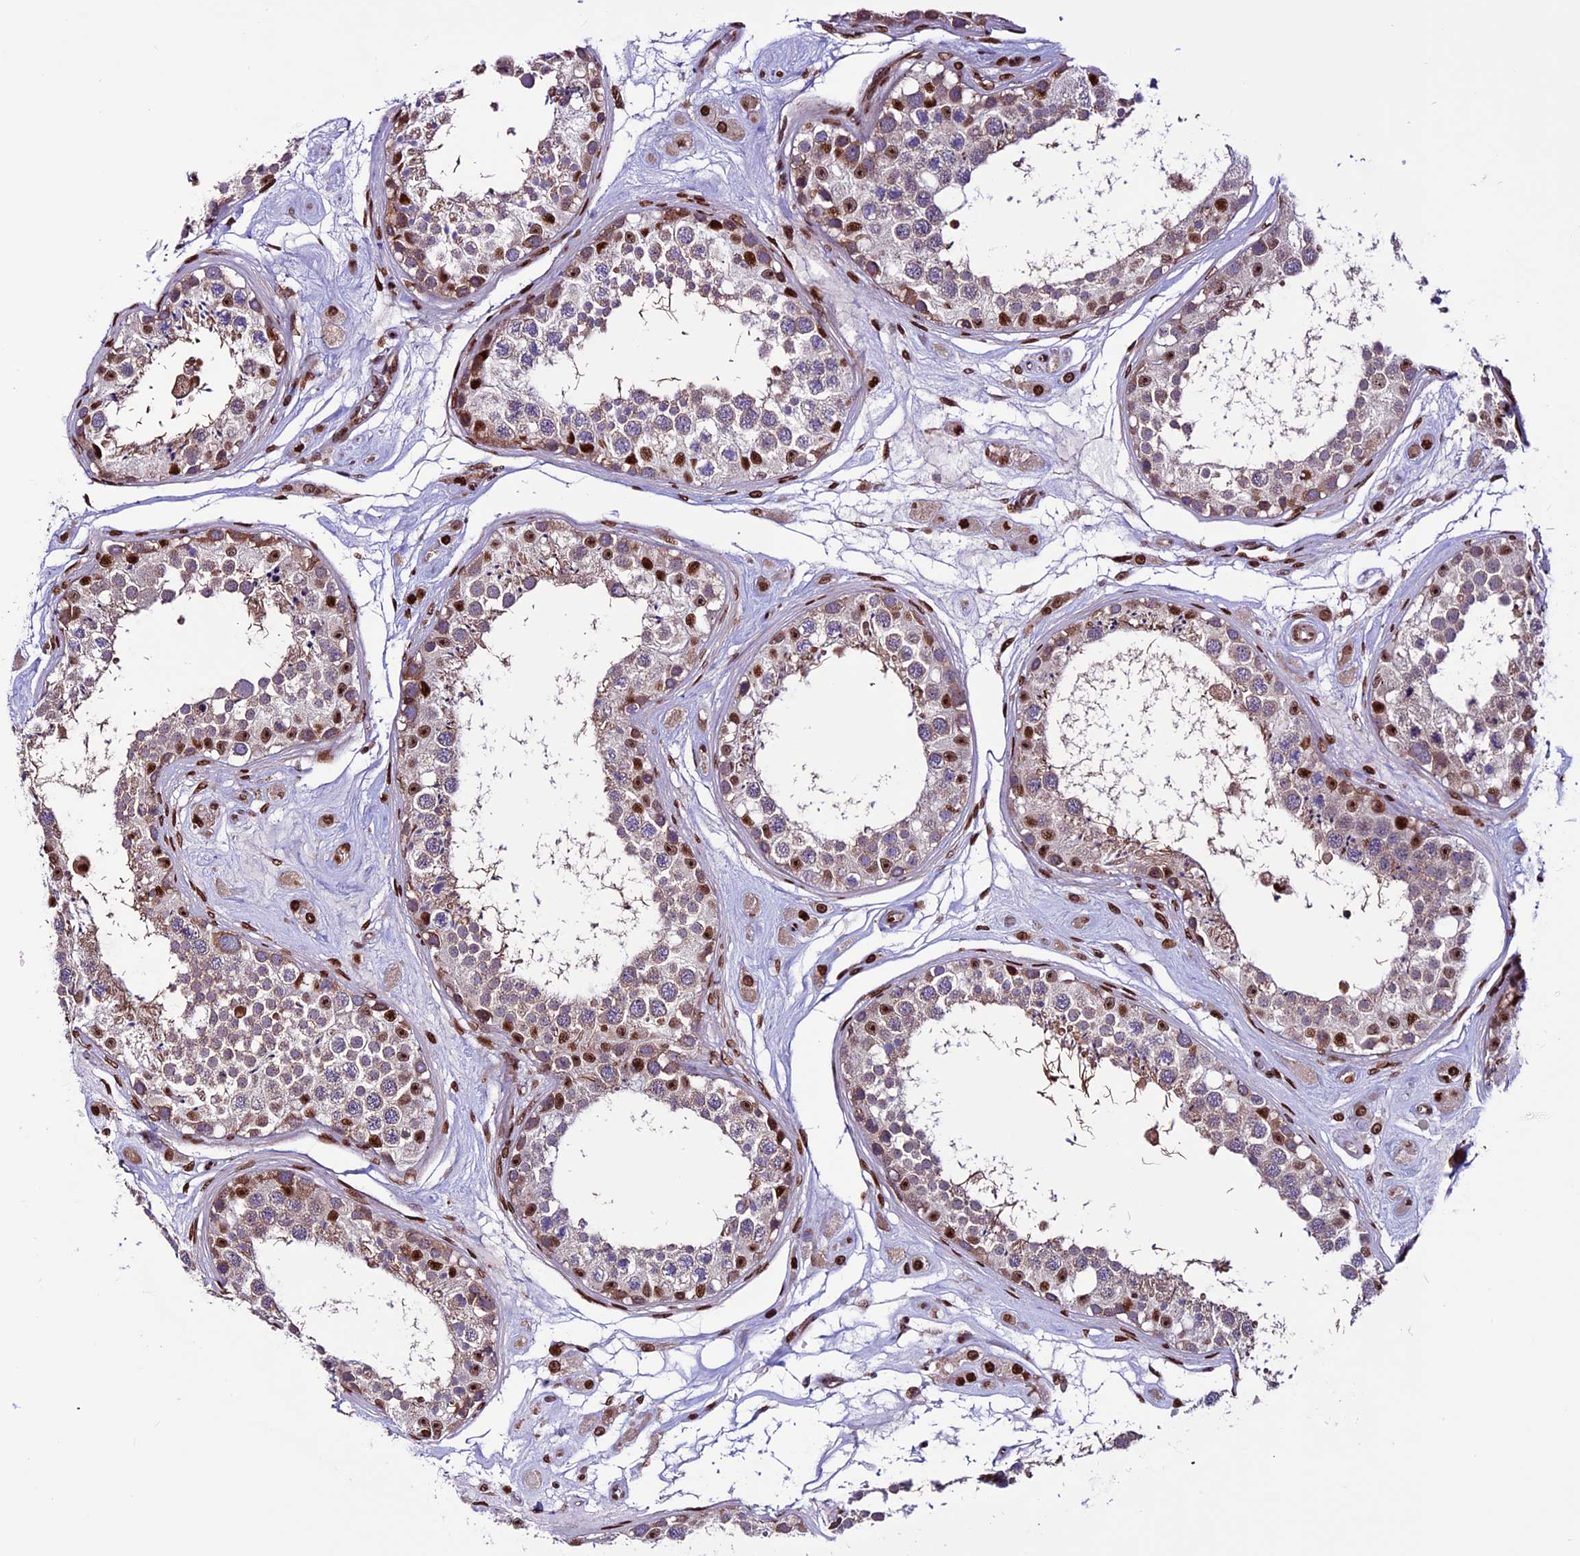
{"staining": {"intensity": "moderate", "quantity": "<25%", "location": "cytoplasmic/membranous,nuclear"}, "tissue": "testis", "cell_type": "Cells in seminiferous ducts", "image_type": "normal", "snomed": [{"axis": "morphology", "description": "Normal tissue, NOS"}, {"axis": "topography", "description": "Testis"}], "caption": "Unremarkable testis shows moderate cytoplasmic/membranous,nuclear staining in approximately <25% of cells in seminiferous ducts Nuclei are stained in blue..", "gene": "RINL", "patient": {"sex": "male", "age": 25}}